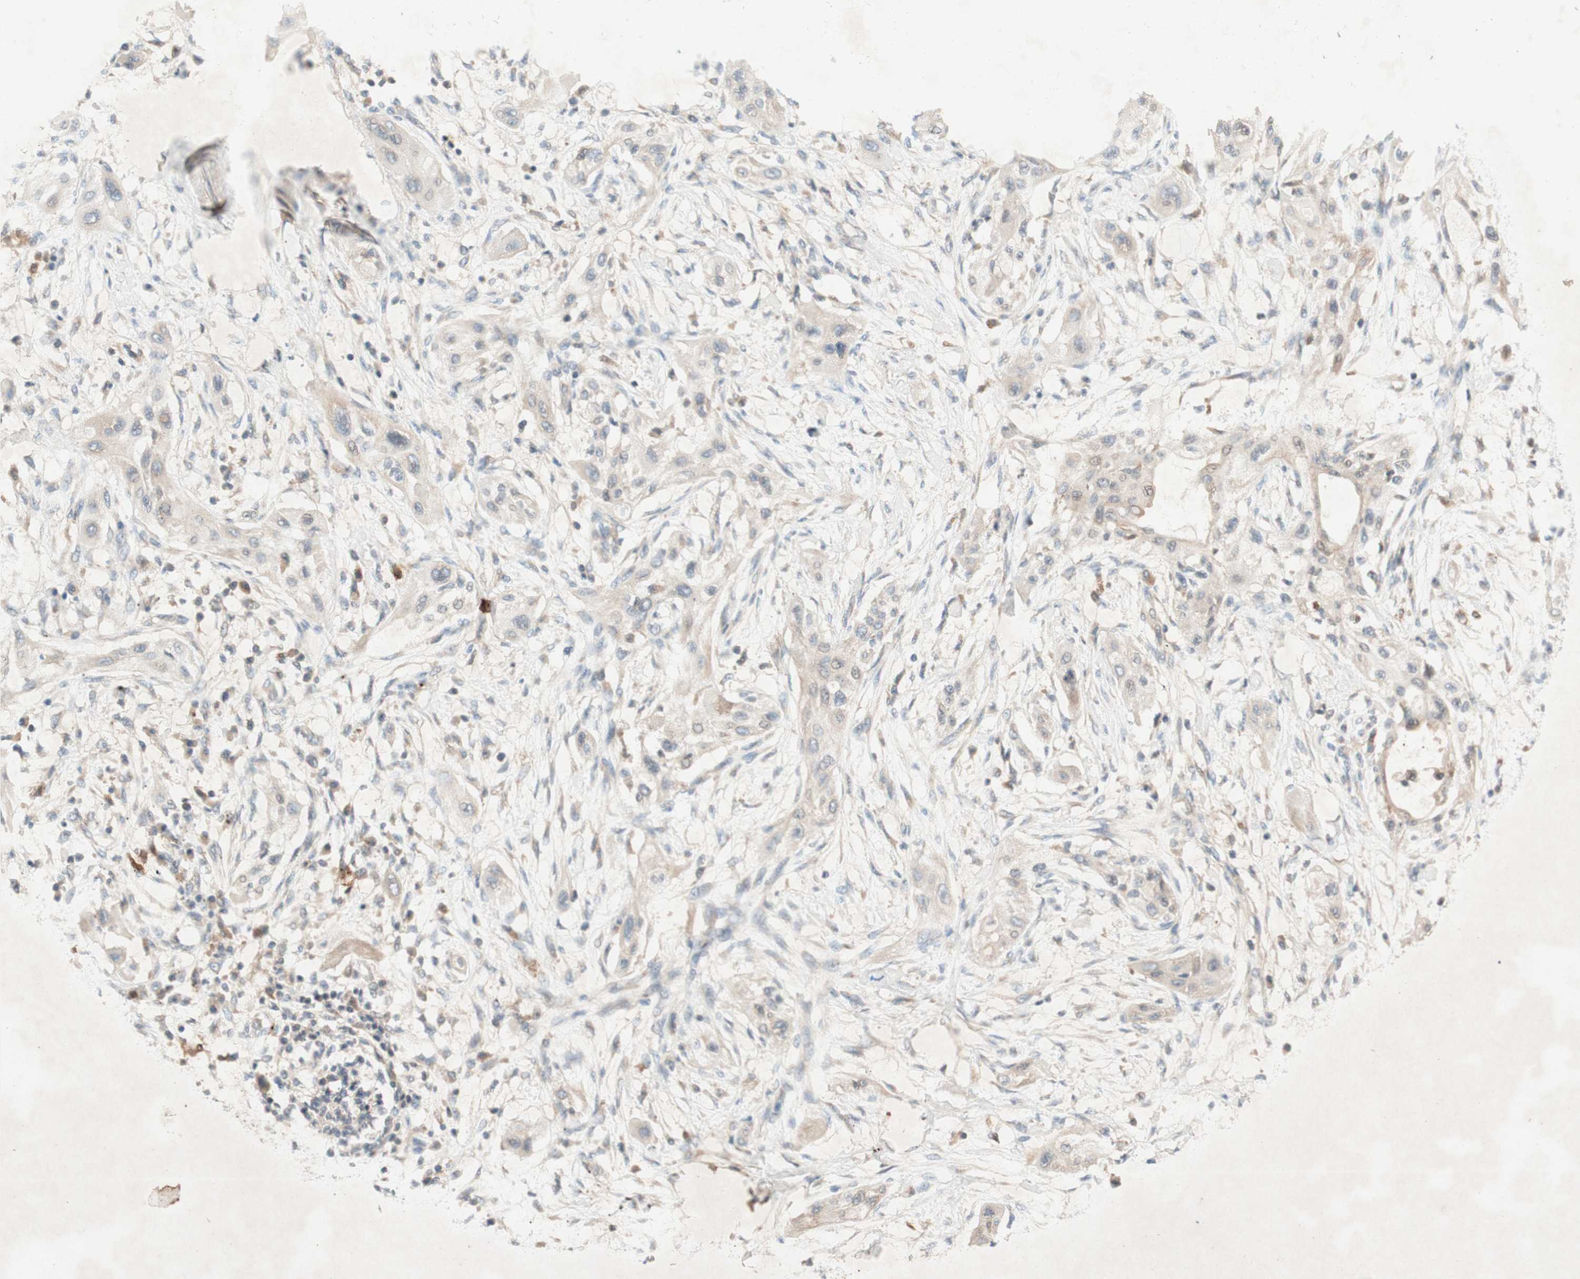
{"staining": {"intensity": "weak", "quantity": "25%-75%", "location": "cytoplasmic/membranous"}, "tissue": "lung cancer", "cell_type": "Tumor cells", "image_type": "cancer", "snomed": [{"axis": "morphology", "description": "Squamous cell carcinoma, NOS"}, {"axis": "topography", "description": "Lung"}], "caption": "Immunohistochemical staining of lung squamous cell carcinoma exhibits weak cytoplasmic/membranous protein expression in approximately 25%-75% of tumor cells. (Stains: DAB in brown, nuclei in blue, Microscopy: brightfield microscopy at high magnification).", "gene": "SOCS2", "patient": {"sex": "female", "age": 47}}